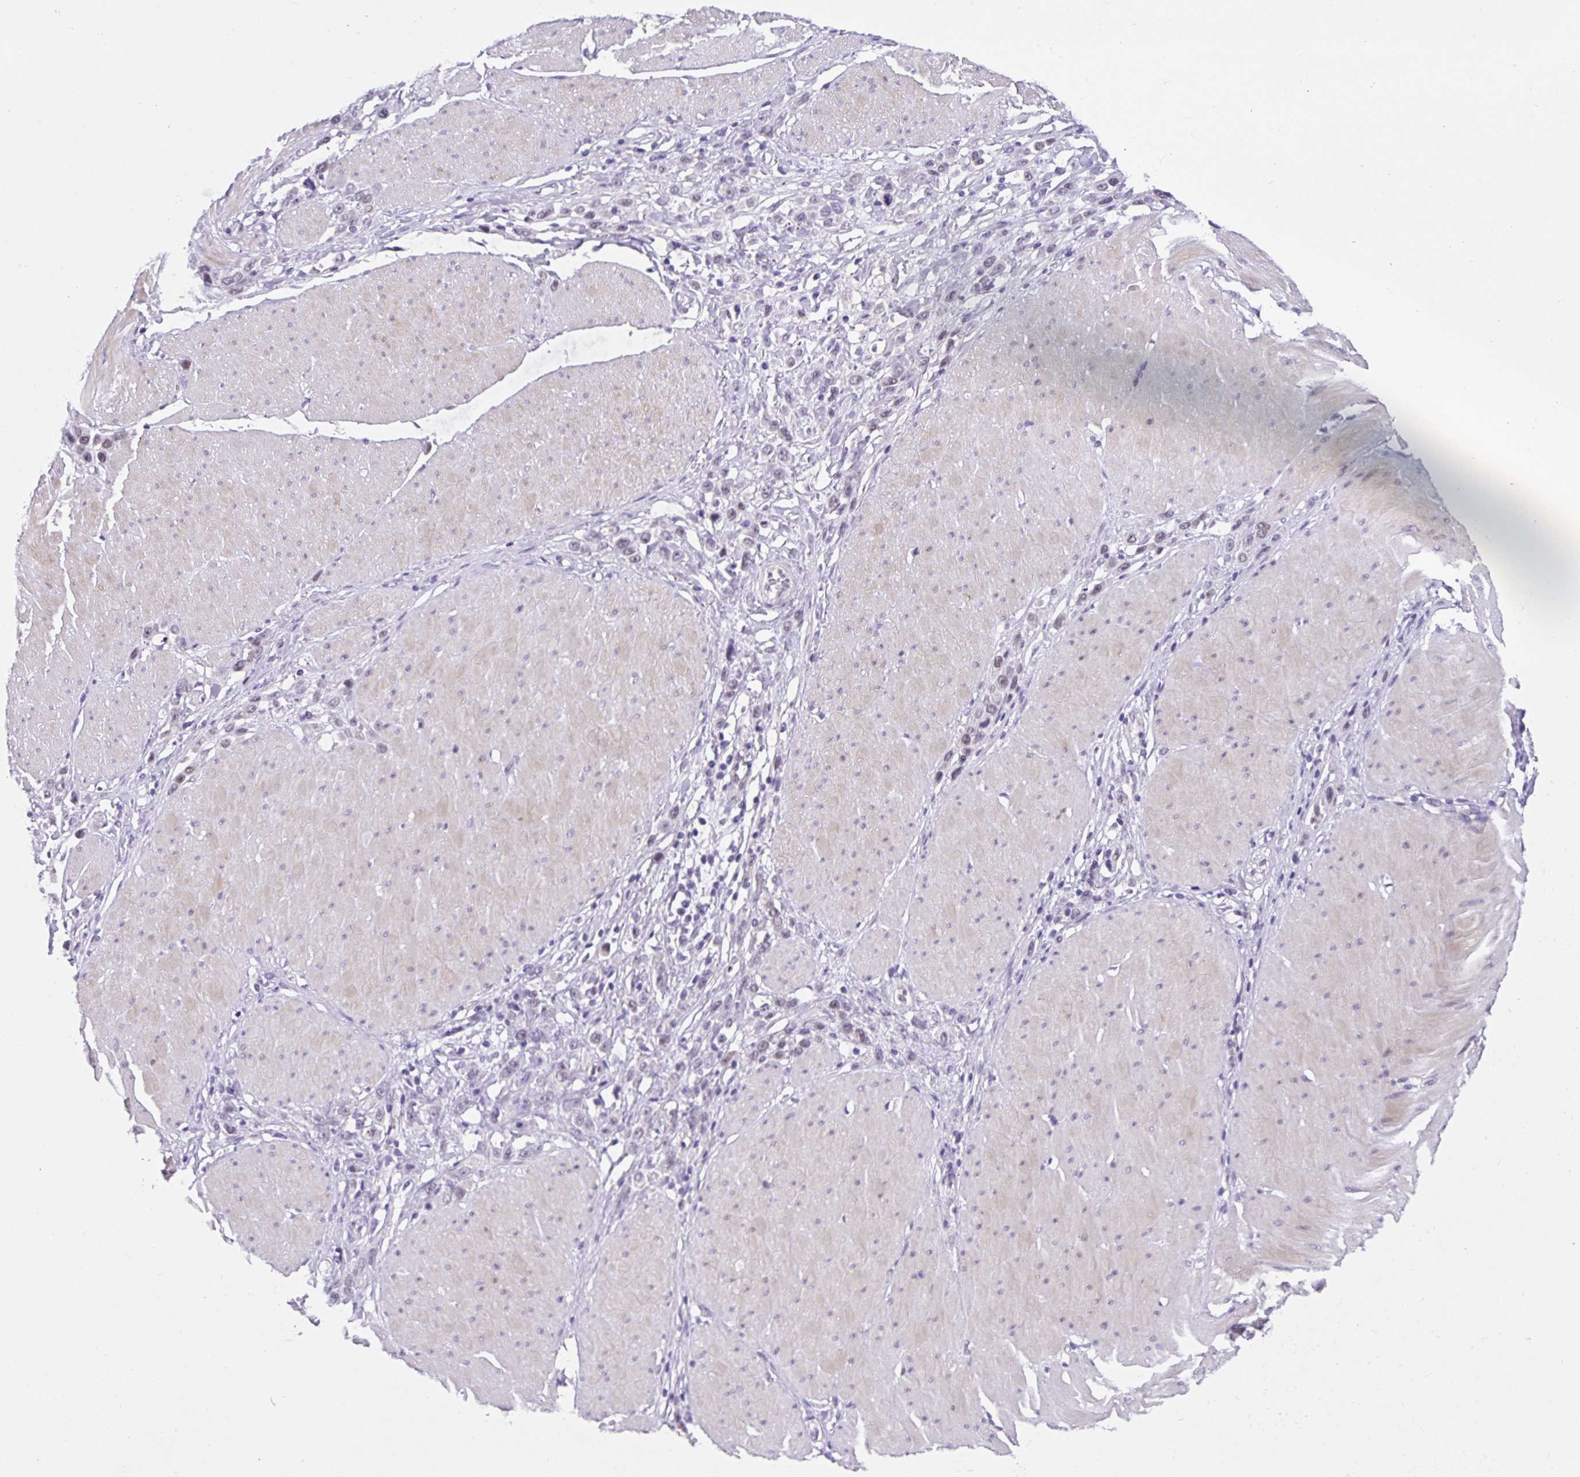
{"staining": {"intensity": "negative", "quantity": "none", "location": "none"}, "tissue": "stomach cancer", "cell_type": "Tumor cells", "image_type": "cancer", "snomed": [{"axis": "morphology", "description": "Adenocarcinoma, NOS"}, {"axis": "topography", "description": "Stomach"}], "caption": "A micrograph of stomach cancer (adenocarcinoma) stained for a protein displays no brown staining in tumor cells.", "gene": "FOSL2", "patient": {"sex": "male", "age": 47}}